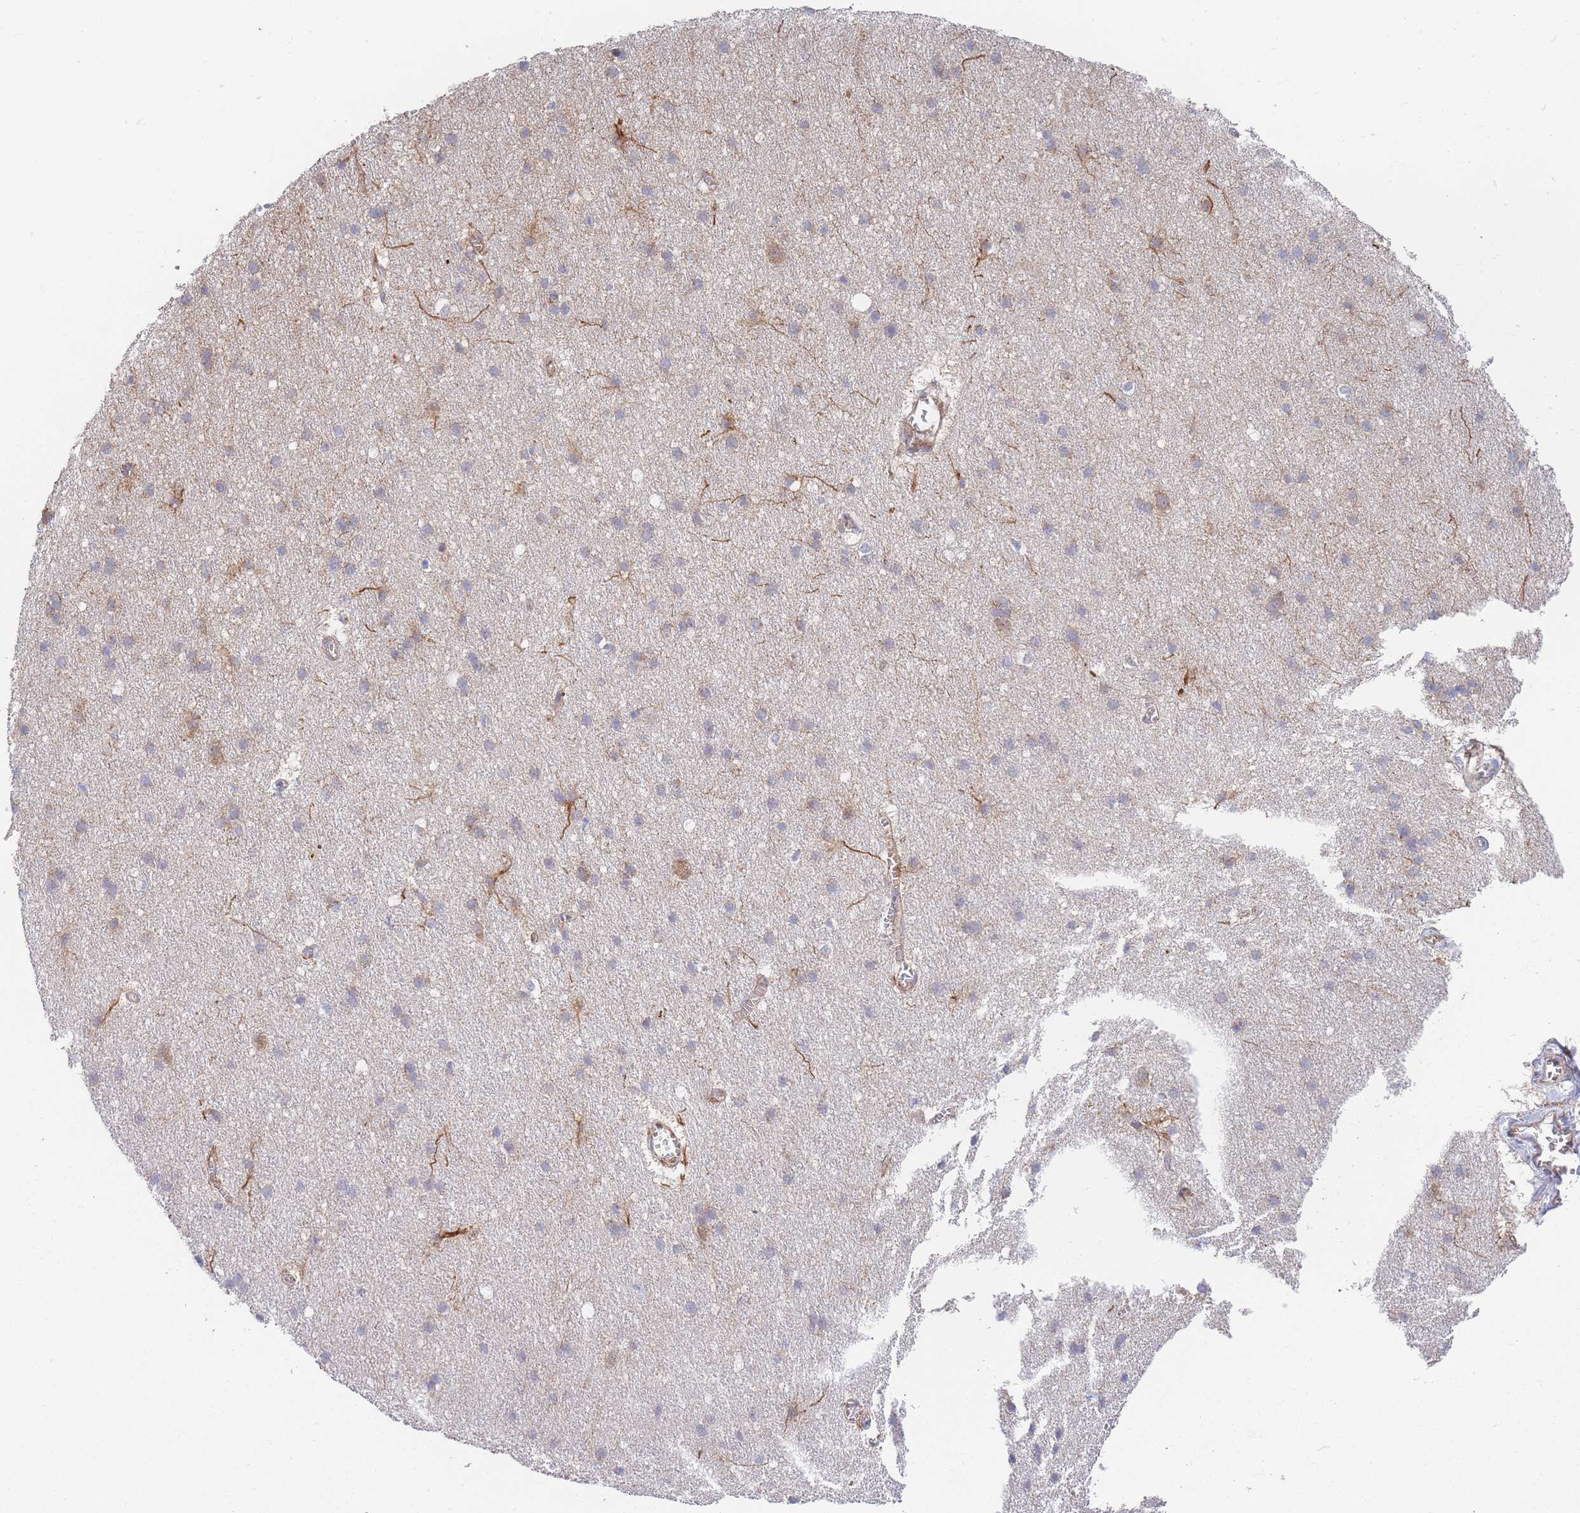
{"staining": {"intensity": "moderate", "quantity": "25%-75%", "location": "cytoplasmic/membranous"}, "tissue": "cerebral cortex", "cell_type": "Endothelial cells", "image_type": "normal", "snomed": [{"axis": "morphology", "description": "Normal tissue, NOS"}, {"axis": "topography", "description": "Cerebral cortex"}], "caption": "Immunohistochemical staining of normal human cerebral cortex exhibits 25%-75% levels of moderate cytoplasmic/membranous protein expression in approximately 25%-75% of endothelial cells.", "gene": "MTRES1", "patient": {"sex": "male", "age": 54}}